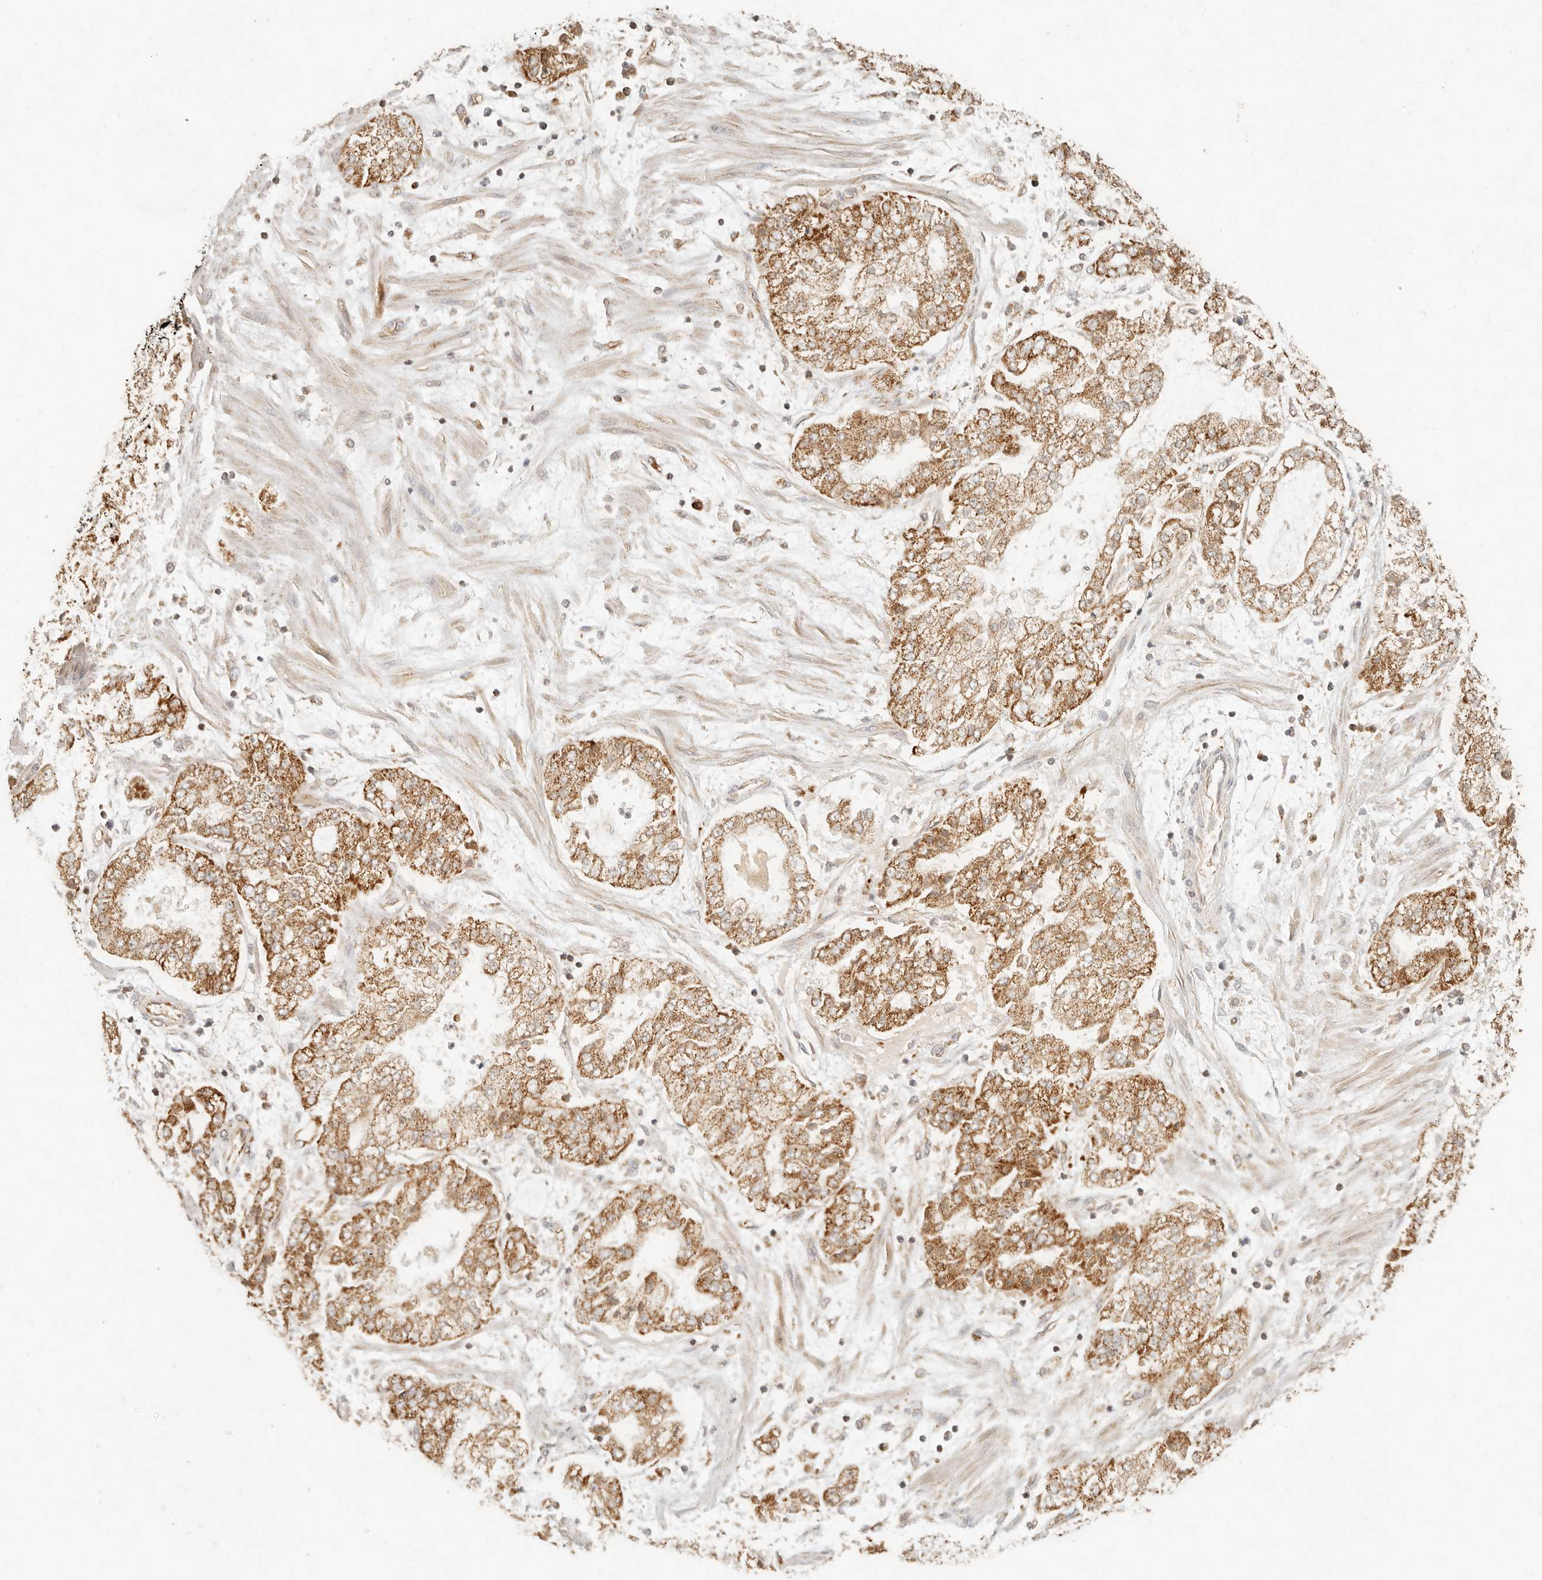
{"staining": {"intensity": "moderate", "quantity": ">75%", "location": "cytoplasmic/membranous"}, "tissue": "stomach cancer", "cell_type": "Tumor cells", "image_type": "cancer", "snomed": [{"axis": "morphology", "description": "Adenocarcinoma, NOS"}, {"axis": "topography", "description": "Stomach"}], "caption": "Stomach cancer tissue shows moderate cytoplasmic/membranous positivity in about >75% of tumor cells, visualized by immunohistochemistry. (Brightfield microscopy of DAB IHC at high magnification).", "gene": "MRPL55", "patient": {"sex": "male", "age": 76}}